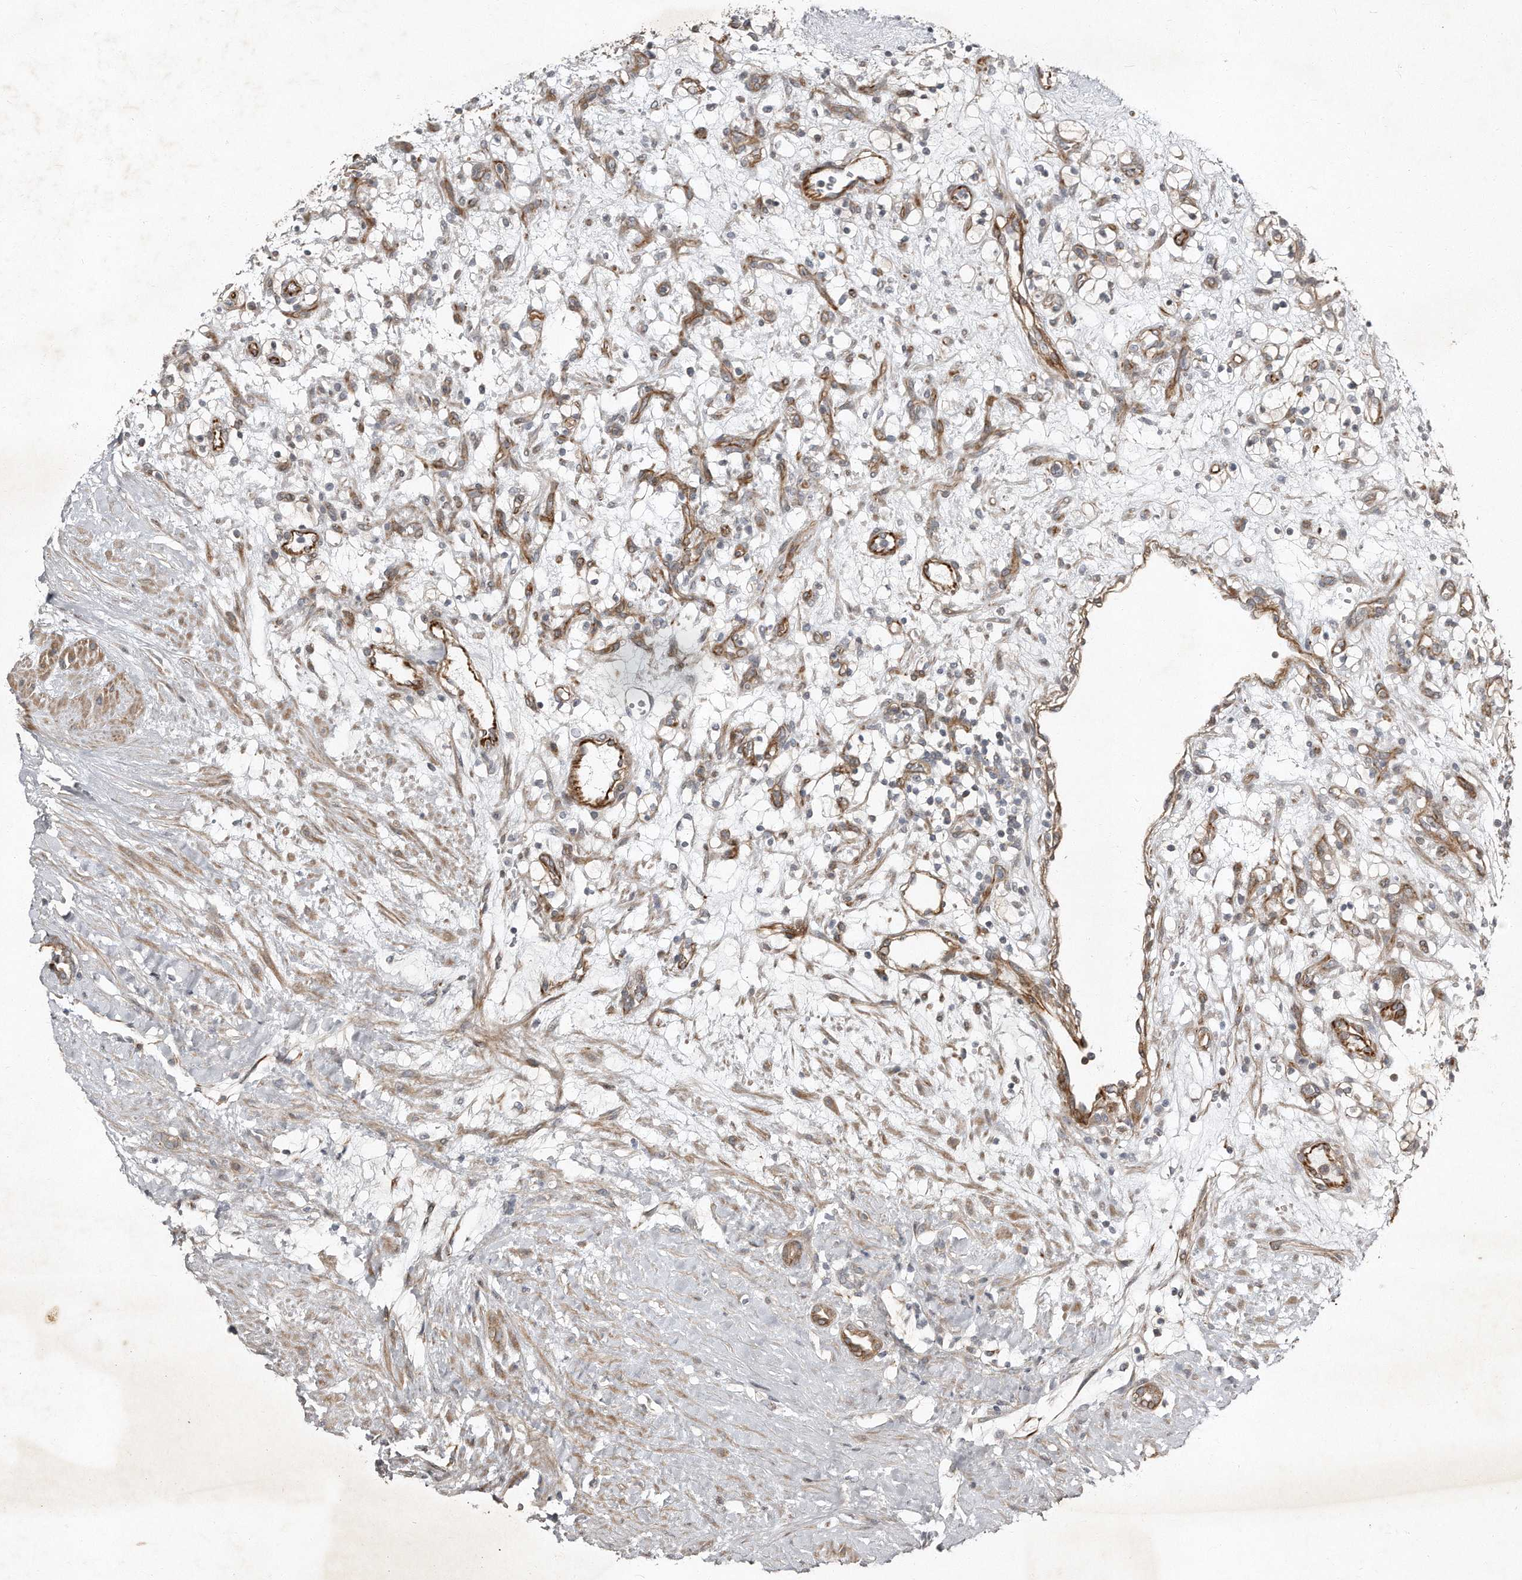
{"staining": {"intensity": "negative", "quantity": "none", "location": "none"}, "tissue": "renal cancer", "cell_type": "Tumor cells", "image_type": "cancer", "snomed": [{"axis": "morphology", "description": "Adenocarcinoma, NOS"}, {"axis": "topography", "description": "Kidney"}], "caption": "The immunohistochemistry image has no significant expression in tumor cells of adenocarcinoma (renal) tissue.", "gene": "SNAP47", "patient": {"sex": "female", "age": 57}}